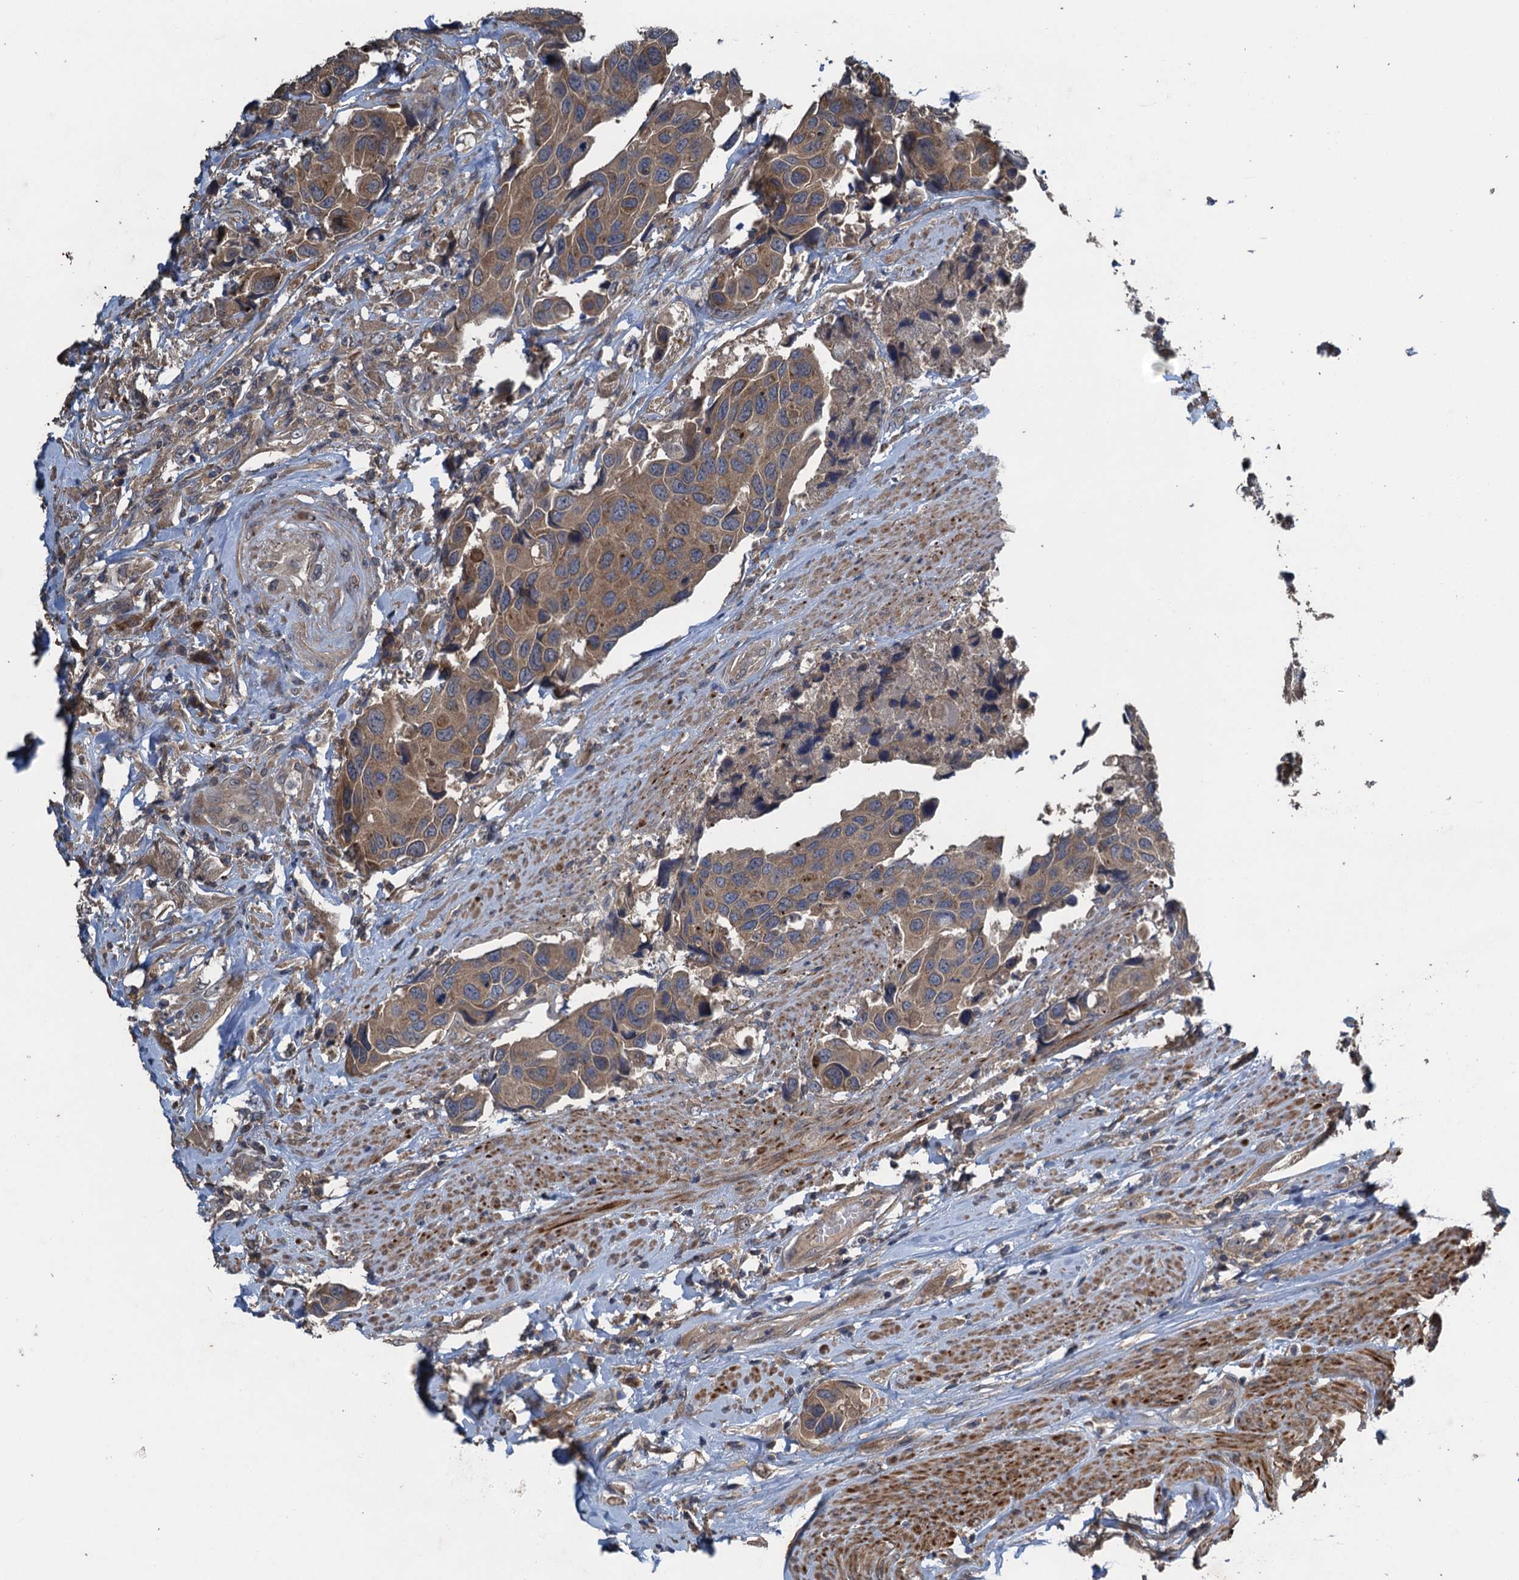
{"staining": {"intensity": "moderate", "quantity": ">75%", "location": "cytoplasmic/membranous"}, "tissue": "urothelial cancer", "cell_type": "Tumor cells", "image_type": "cancer", "snomed": [{"axis": "morphology", "description": "Urothelial carcinoma, High grade"}, {"axis": "topography", "description": "Urinary bladder"}], "caption": "Tumor cells demonstrate medium levels of moderate cytoplasmic/membranous staining in about >75% of cells in human urothelial carcinoma (high-grade).", "gene": "CNTN5", "patient": {"sex": "male", "age": 74}}